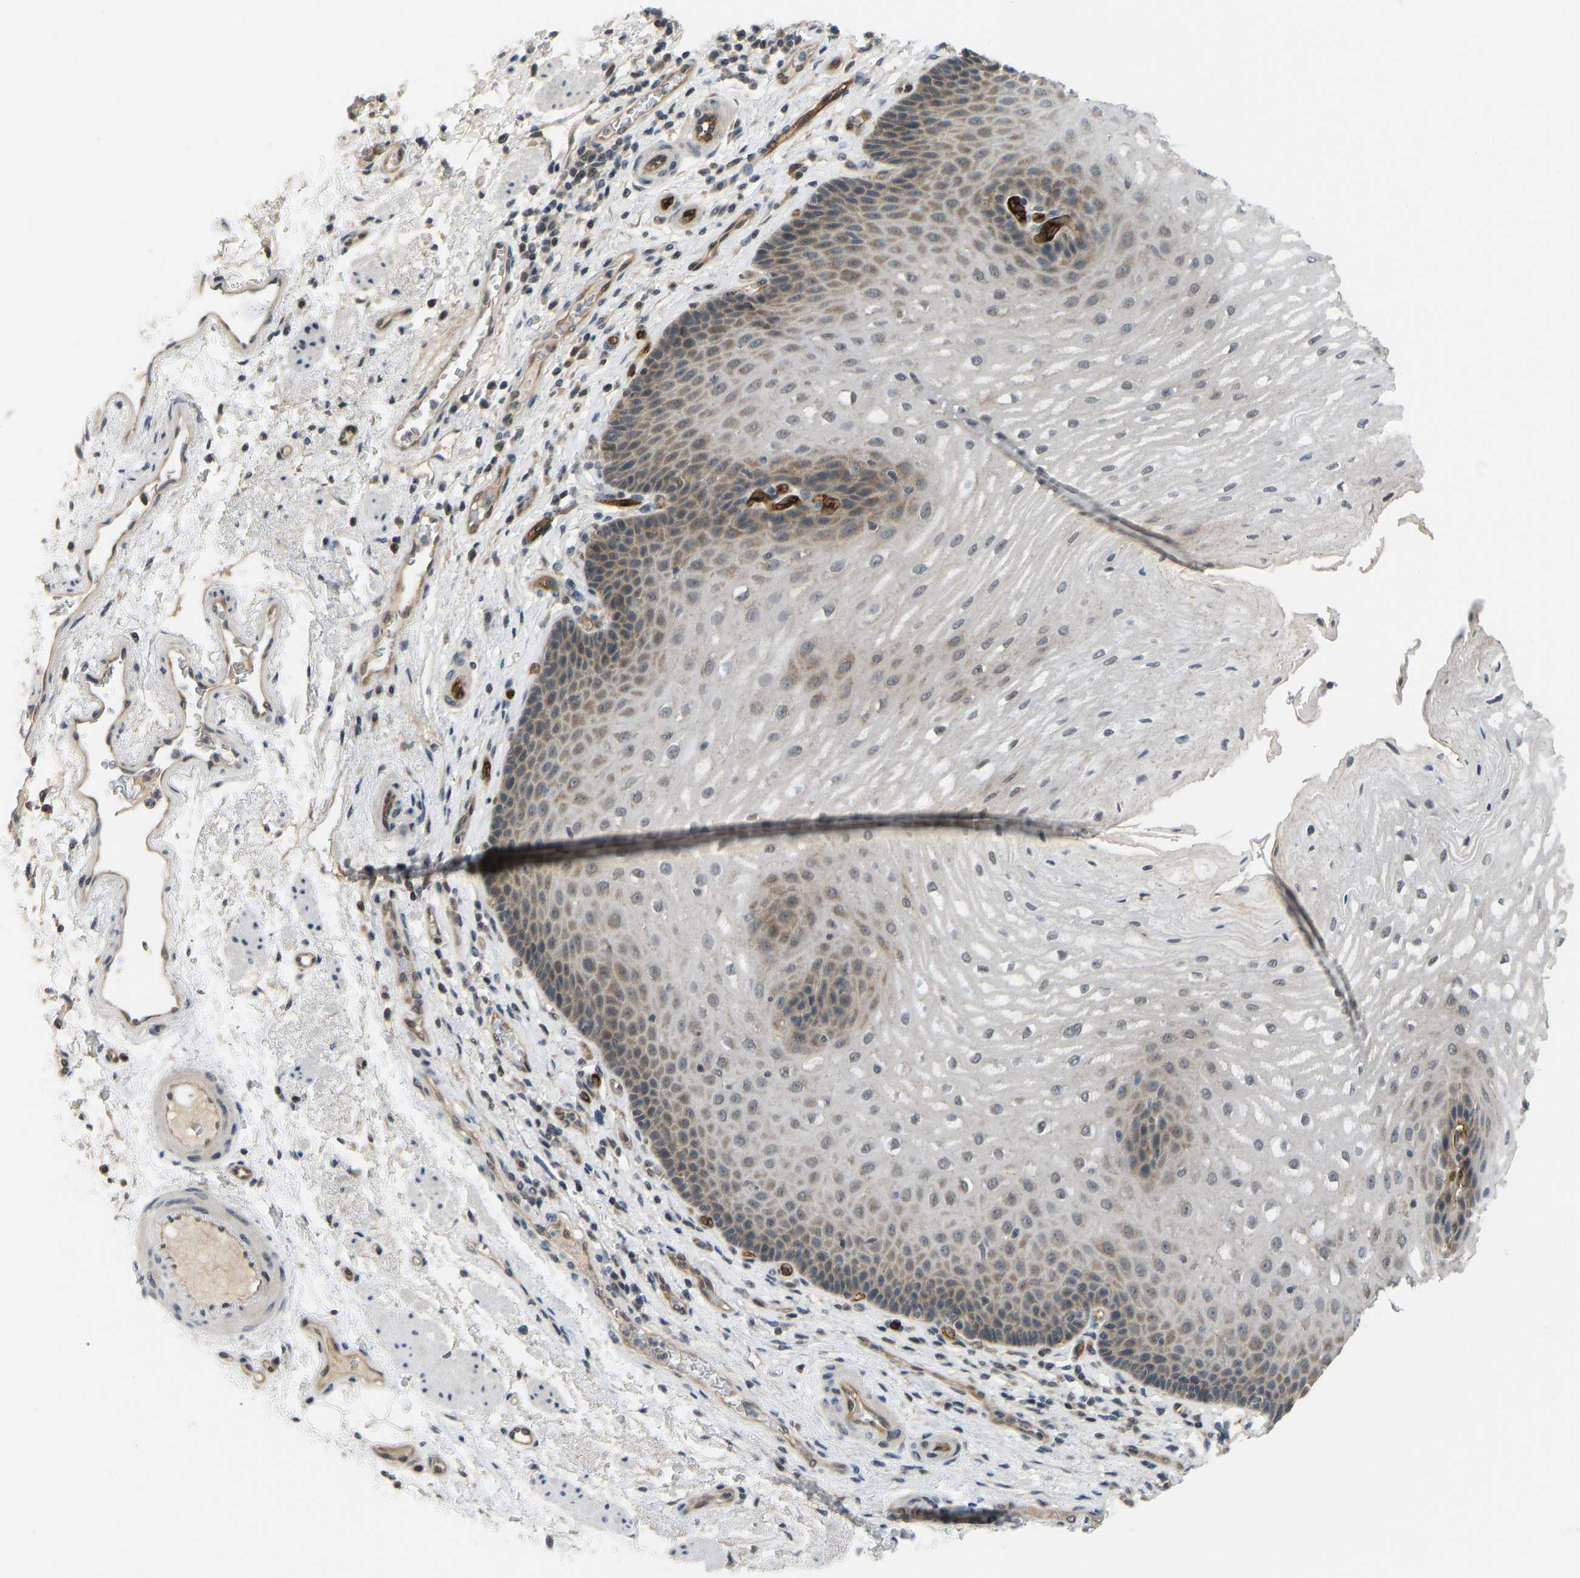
{"staining": {"intensity": "moderate", "quantity": ">75%", "location": "cytoplasmic/membranous"}, "tissue": "esophagus", "cell_type": "Squamous epithelial cells", "image_type": "normal", "snomed": [{"axis": "morphology", "description": "Normal tissue, NOS"}, {"axis": "topography", "description": "Esophagus"}], "caption": "Normal esophagus was stained to show a protein in brown. There is medium levels of moderate cytoplasmic/membranous staining in approximately >75% of squamous epithelial cells. (Brightfield microscopy of DAB IHC at high magnification).", "gene": "CCT8", "patient": {"sex": "male", "age": 54}}